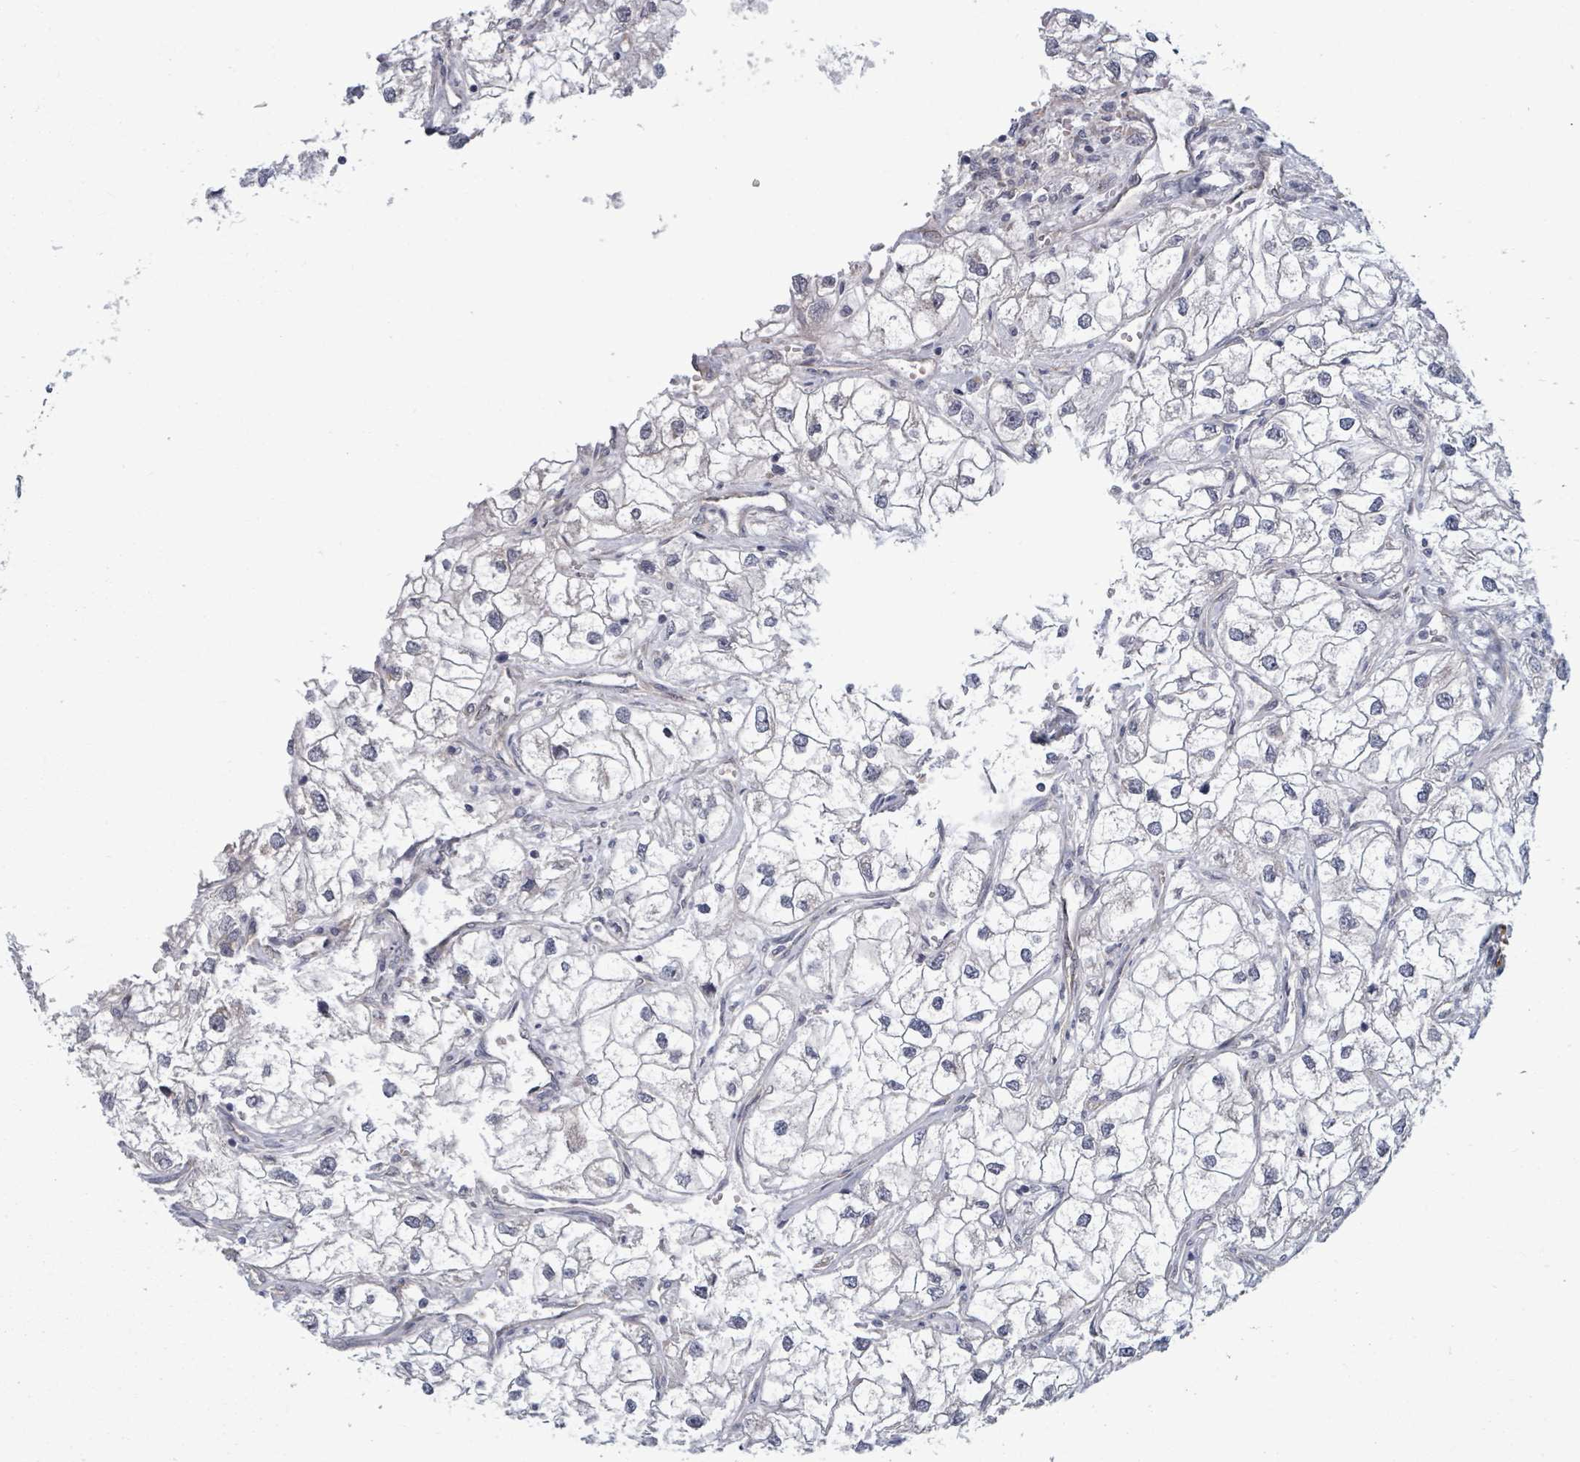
{"staining": {"intensity": "negative", "quantity": "none", "location": "none"}, "tissue": "renal cancer", "cell_type": "Tumor cells", "image_type": "cancer", "snomed": [{"axis": "morphology", "description": "Adenocarcinoma, NOS"}, {"axis": "topography", "description": "Kidney"}], "caption": "Immunohistochemical staining of human renal cancer (adenocarcinoma) displays no significant staining in tumor cells.", "gene": "FKBP1A", "patient": {"sex": "male", "age": 59}}